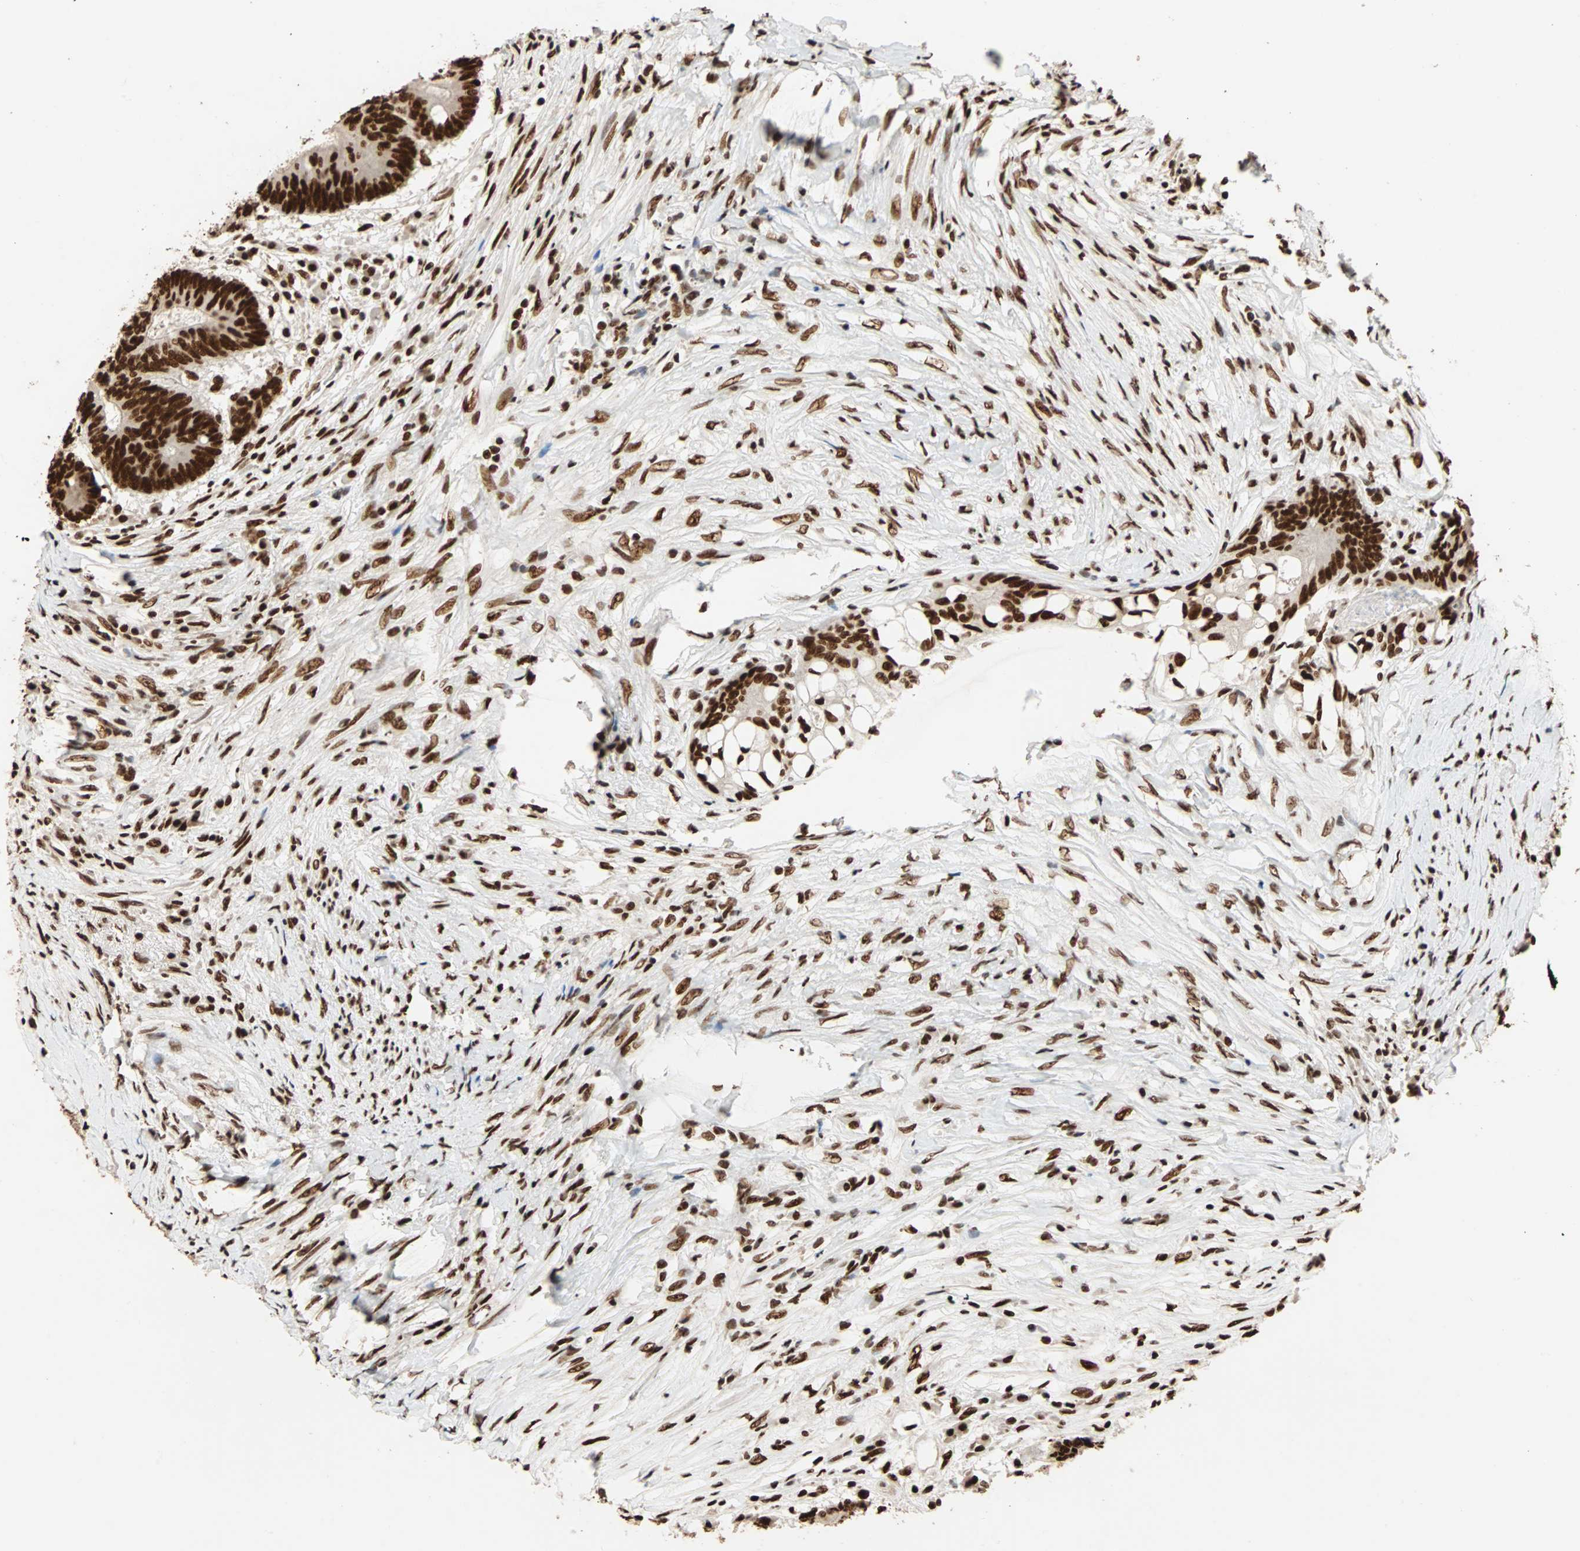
{"staining": {"intensity": "strong", "quantity": ">75%", "location": "nuclear"}, "tissue": "colorectal cancer", "cell_type": "Tumor cells", "image_type": "cancer", "snomed": [{"axis": "morphology", "description": "Adenocarcinoma, NOS"}, {"axis": "topography", "description": "Rectum"}], "caption": "Protein expression analysis of human colorectal adenocarcinoma reveals strong nuclear staining in about >75% of tumor cells.", "gene": "ILF2", "patient": {"sex": "male", "age": 63}}